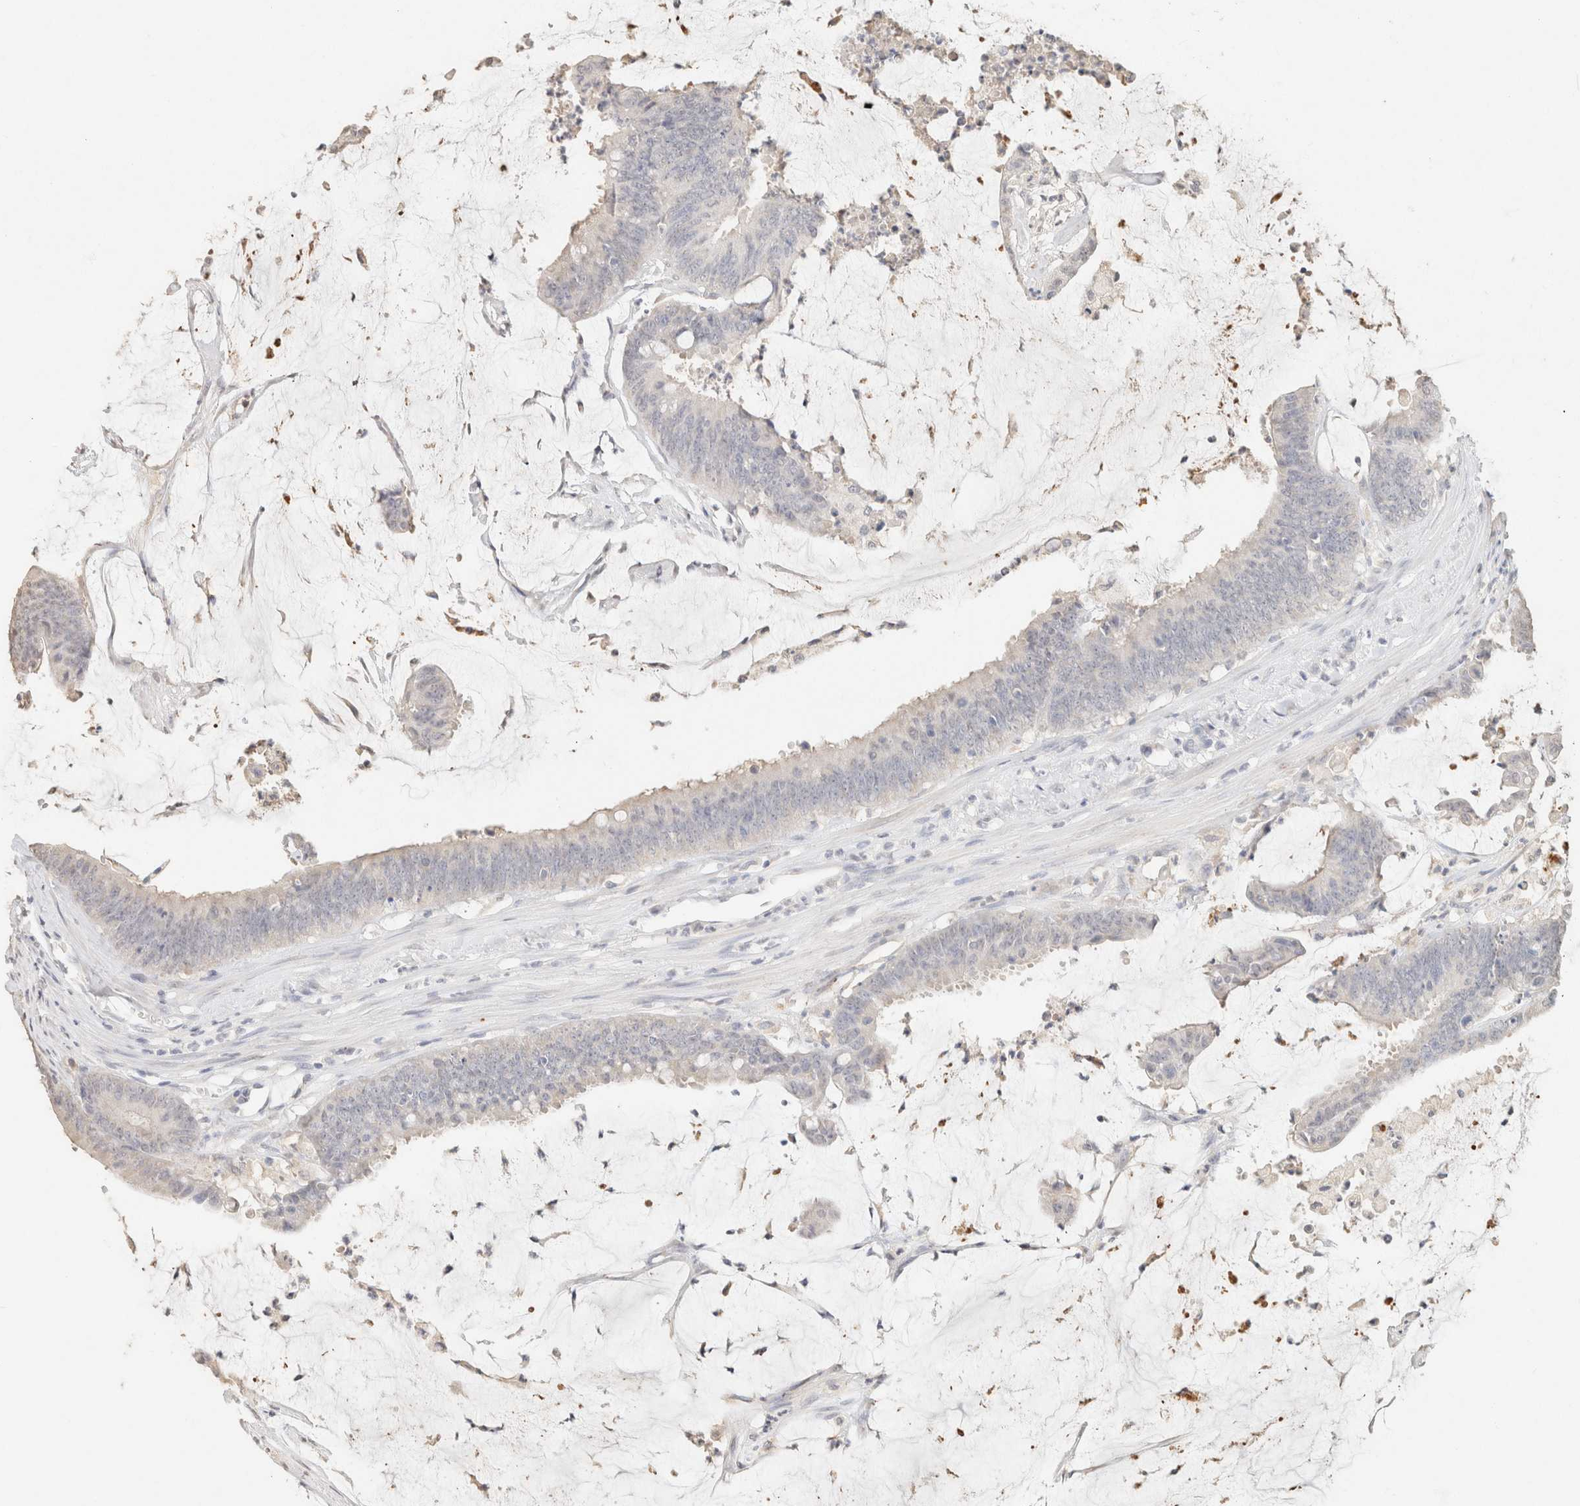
{"staining": {"intensity": "negative", "quantity": "none", "location": "none"}, "tissue": "colorectal cancer", "cell_type": "Tumor cells", "image_type": "cancer", "snomed": [{"axis": "morphology", "description": "Adenocarcinoma, NOS"}, {"axis": "topography", "description": "Rectum"}], "caption": "DAB immunohistochemical staining of human adenocarcinoma (colorectal) displays no significant staining in tumor cells.", "gene": "CPA1", "patient": {"sex": "female", "age": 66}}